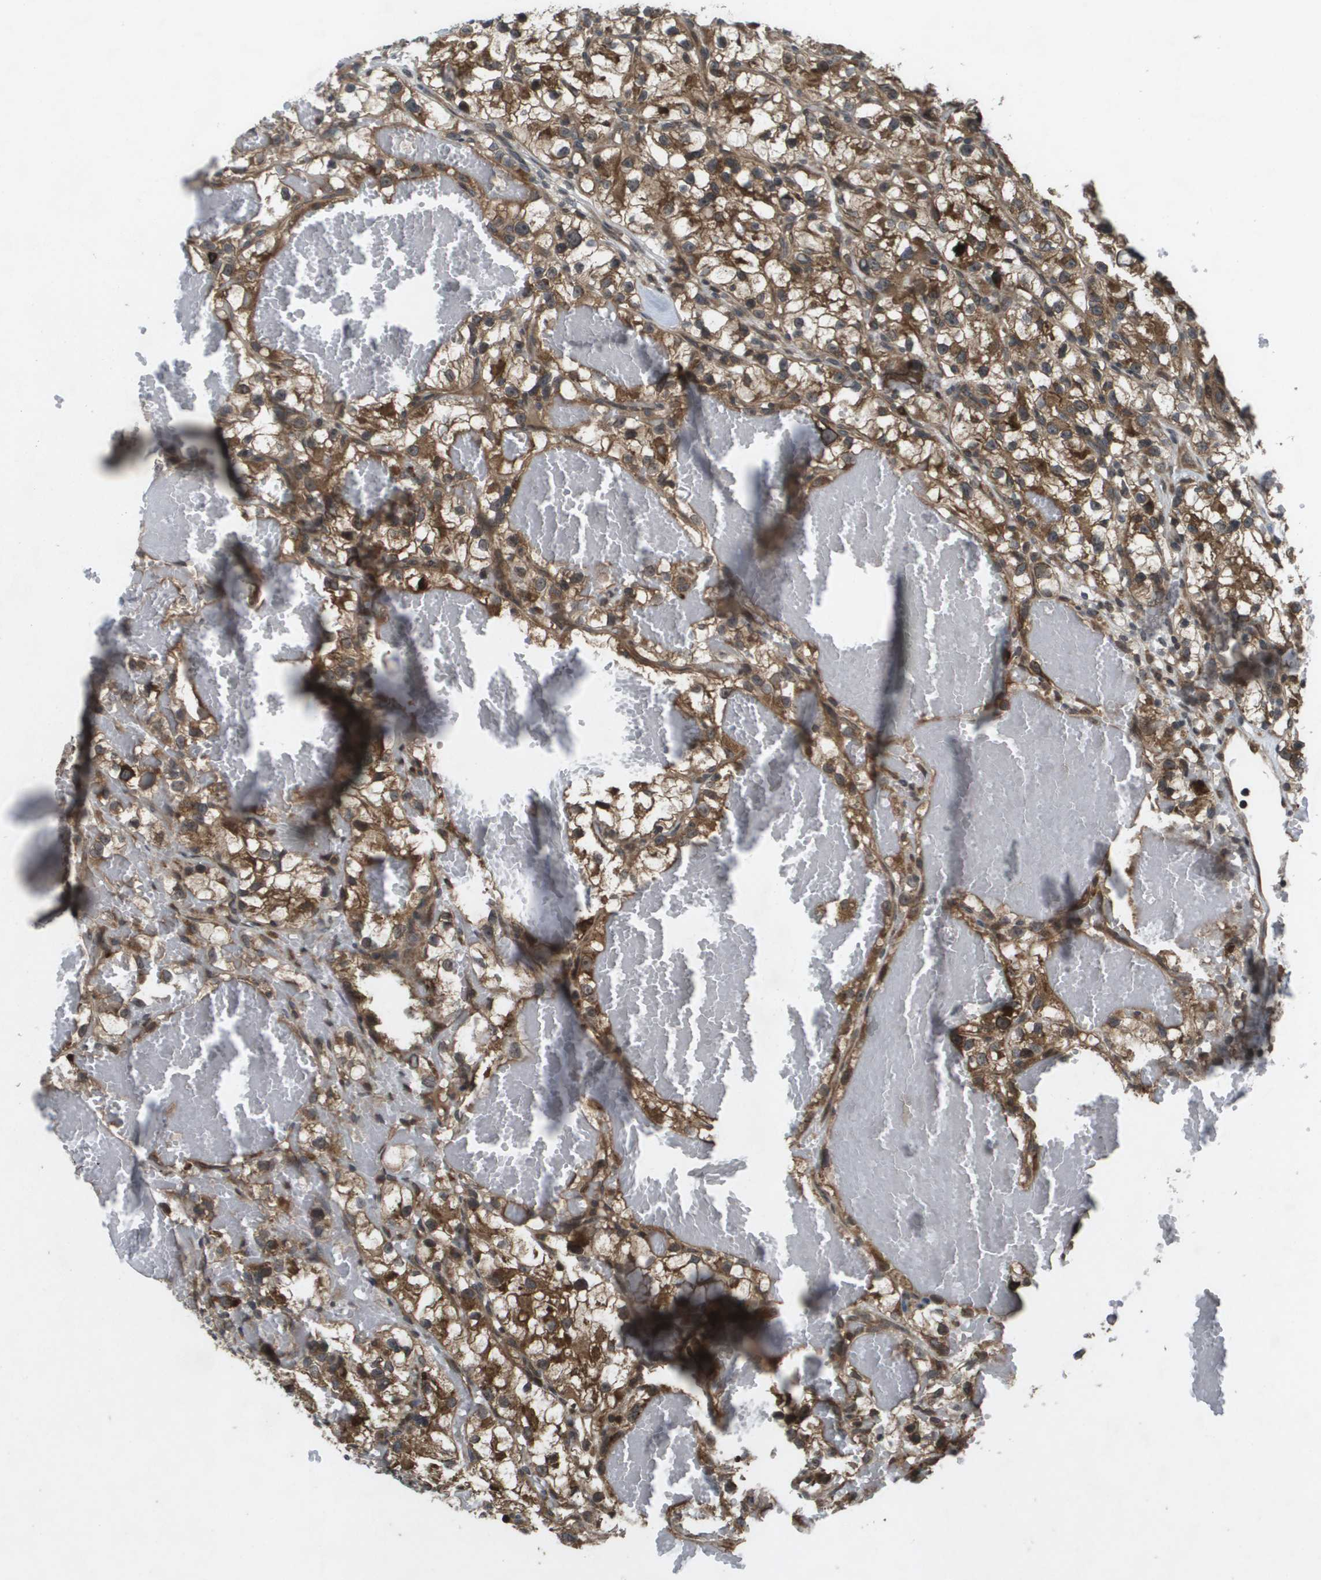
{"staining": {"intensity": "moderate", "quantity": ">75%", "location": "cytoplasmic/membranous"}, "tissue": "renal cancer", "cell_type": "Tumor cells", "image_type": "cancer", "snomed": [{"axis": "morphology", "description": "Adenocarcinoma, NOS"}, {"axis": "topography", "description": "Kidney"}], "caption": "An image of human adenocarcinoma (renal) stained for a protein exhibits moderate cytoplasmic/membranous brown staining in tumor cells. (DAB = brown stain, brightfield microscopy at high magnification).", "gene": "KIF11", "patient": {"sex": "female", "age": 57}}